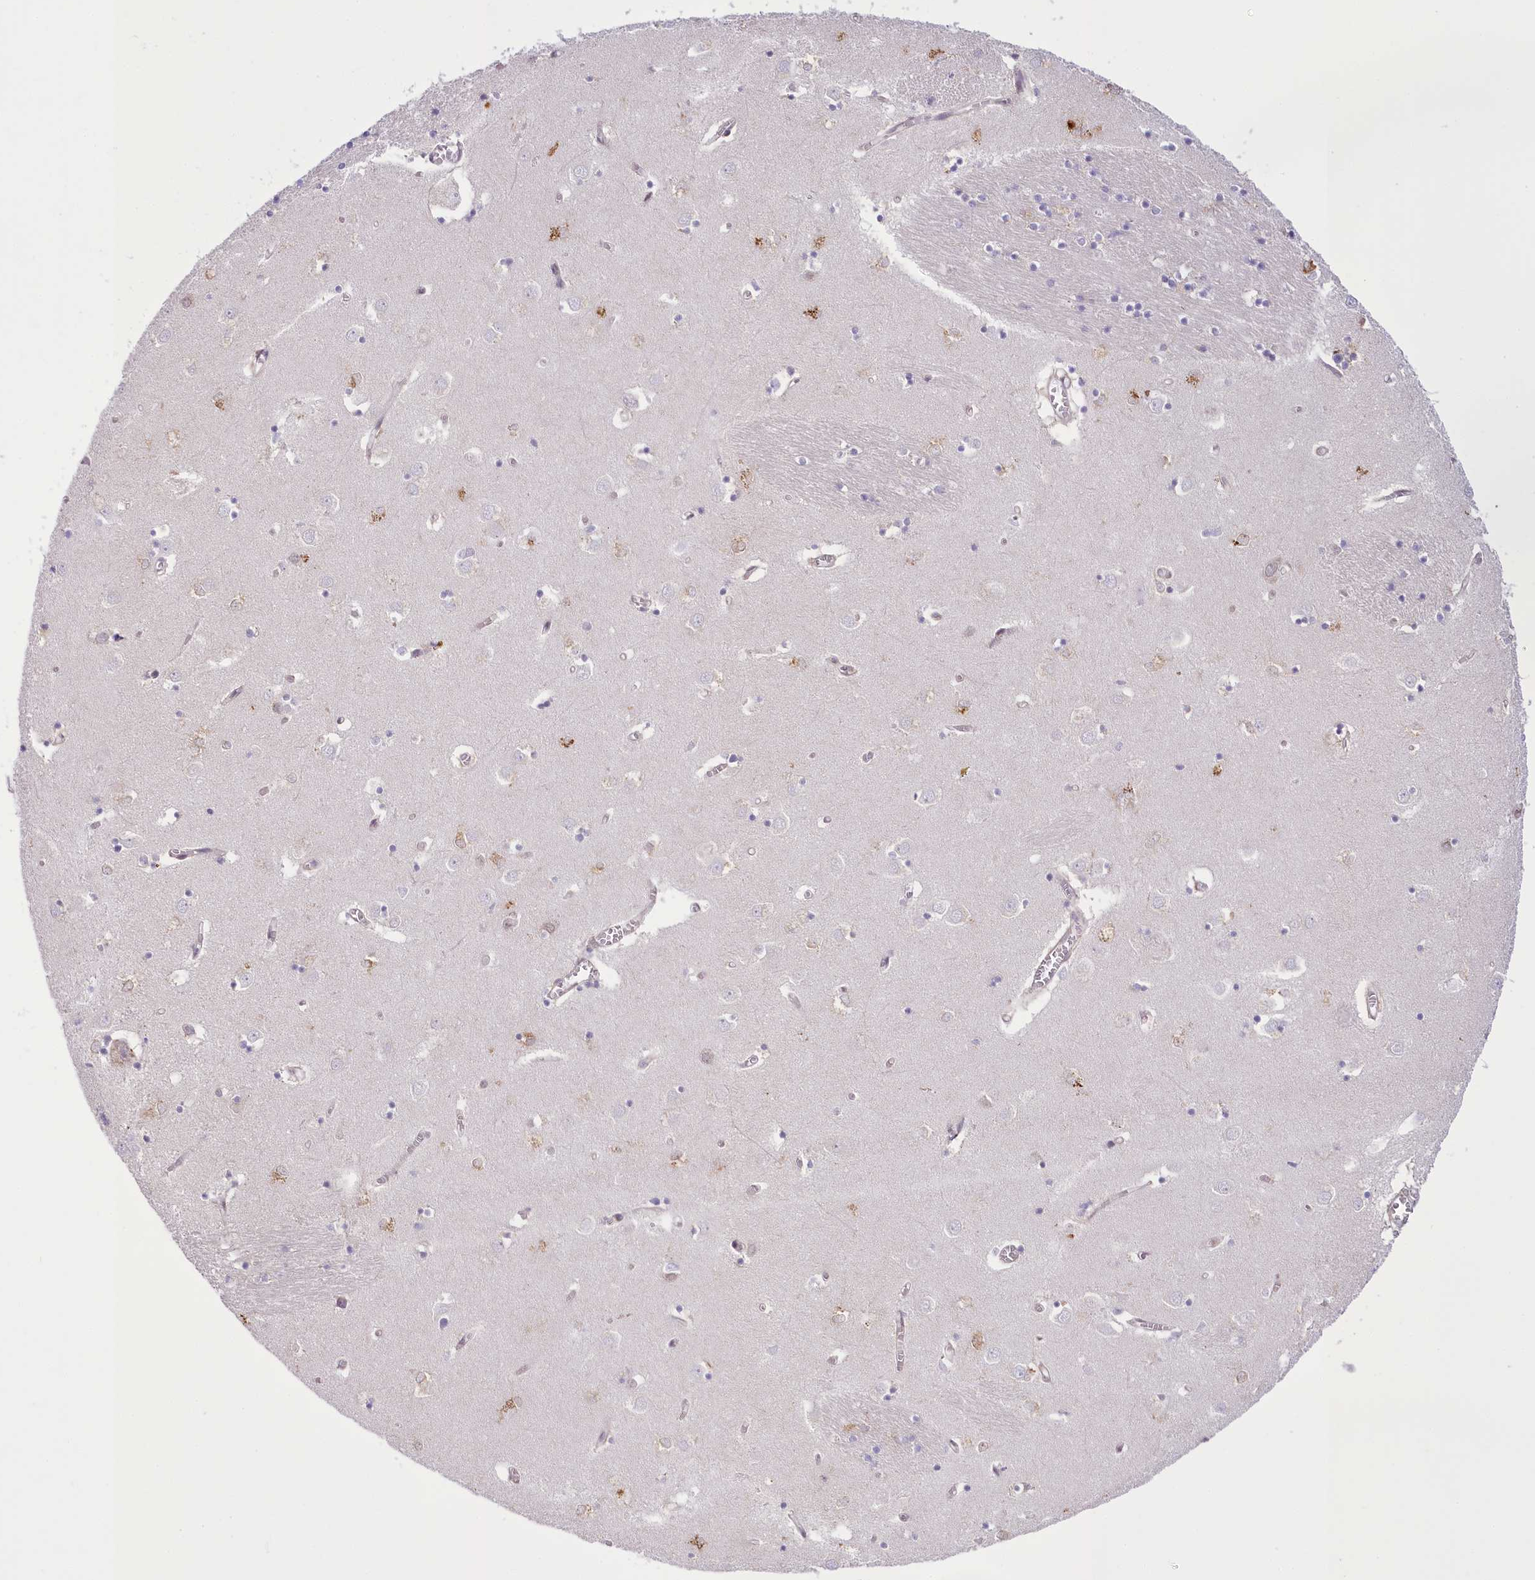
{"staining": {"intensity": "negative", "quantity": "none", "location": "none"}, "tissue": "caudate", "cell_type": "Glial cells", "image_type": "normal", "snomed": [{"axis": "morphology", "description": "Normal tissue, NOS"}, {"axis": "topography", "description": "Lateral ventricle wall"}], "caption": "Immunohistochemistry (IHC) of normal caudate displays no expression in glial cells.", "gene": "NCKAP5", "patient": {"sex": "male", "age": 70}}